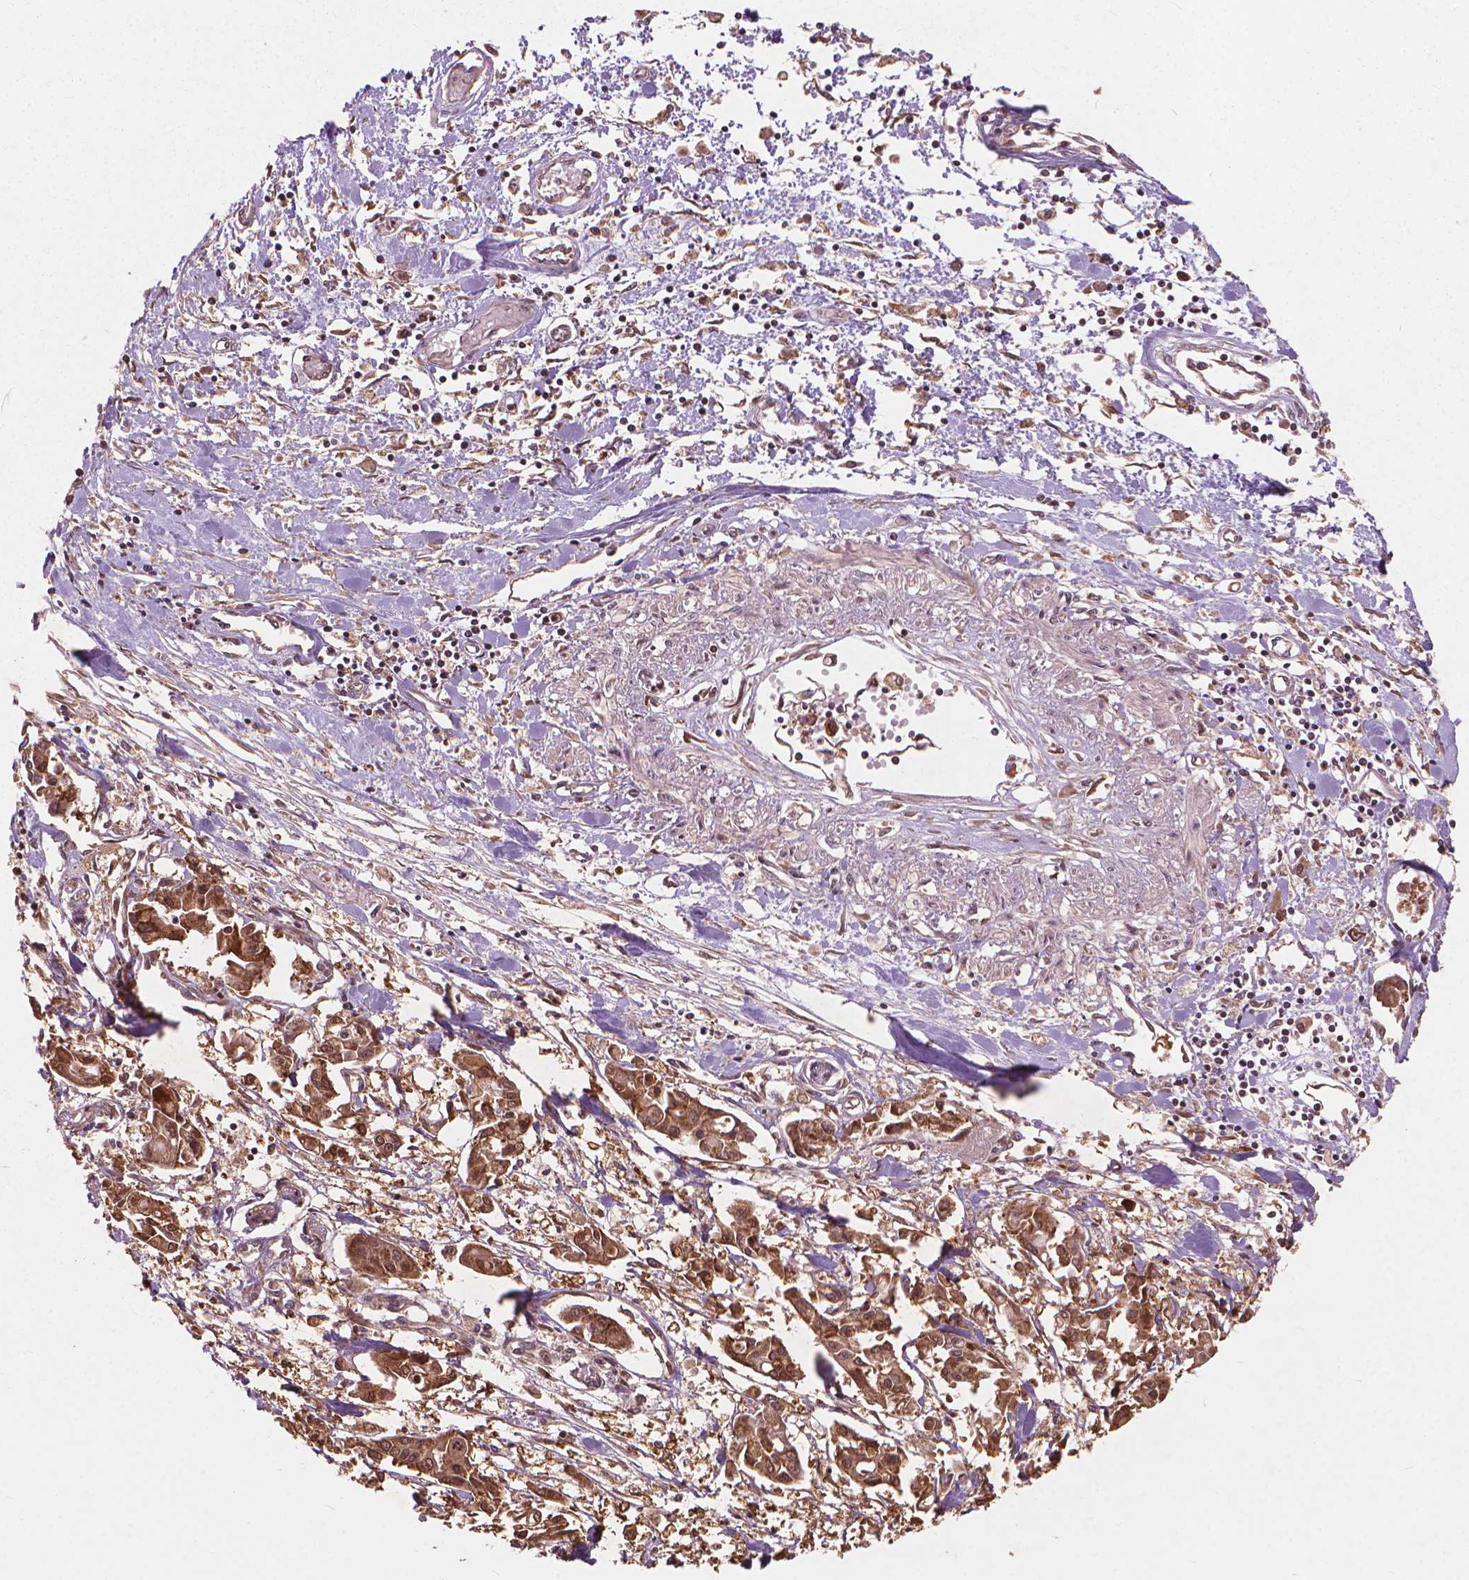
{"staining": {"intensity": "moderate", "quantity": ">75%", "location": "cytoplasmic/membranous,nuclear"}, "tissue": "pancreatic cancer", "cell_type": "Tumor cells", "image_type": "cancer", "snomed": [{"axis": "morphology", "description": "Adenocarcinoma, NOS"}, {"axis": "topography", "description": "Pancreas"}], "caption": "Pancreatic adenocarcinoma stained with immunohistochemistry (IHC) demonstrates moderate cytoplasmic/membranous and nuclear positivity in about >75% of tumor cells. The protein is stained brown, and the nuclei are stained in blue (DAB (3,3'-diaminobenzidine) IHC with brightfield microscopy, high magnification).", "gene": "SSU72", "patient": {"sex": "male", "age": 61}}